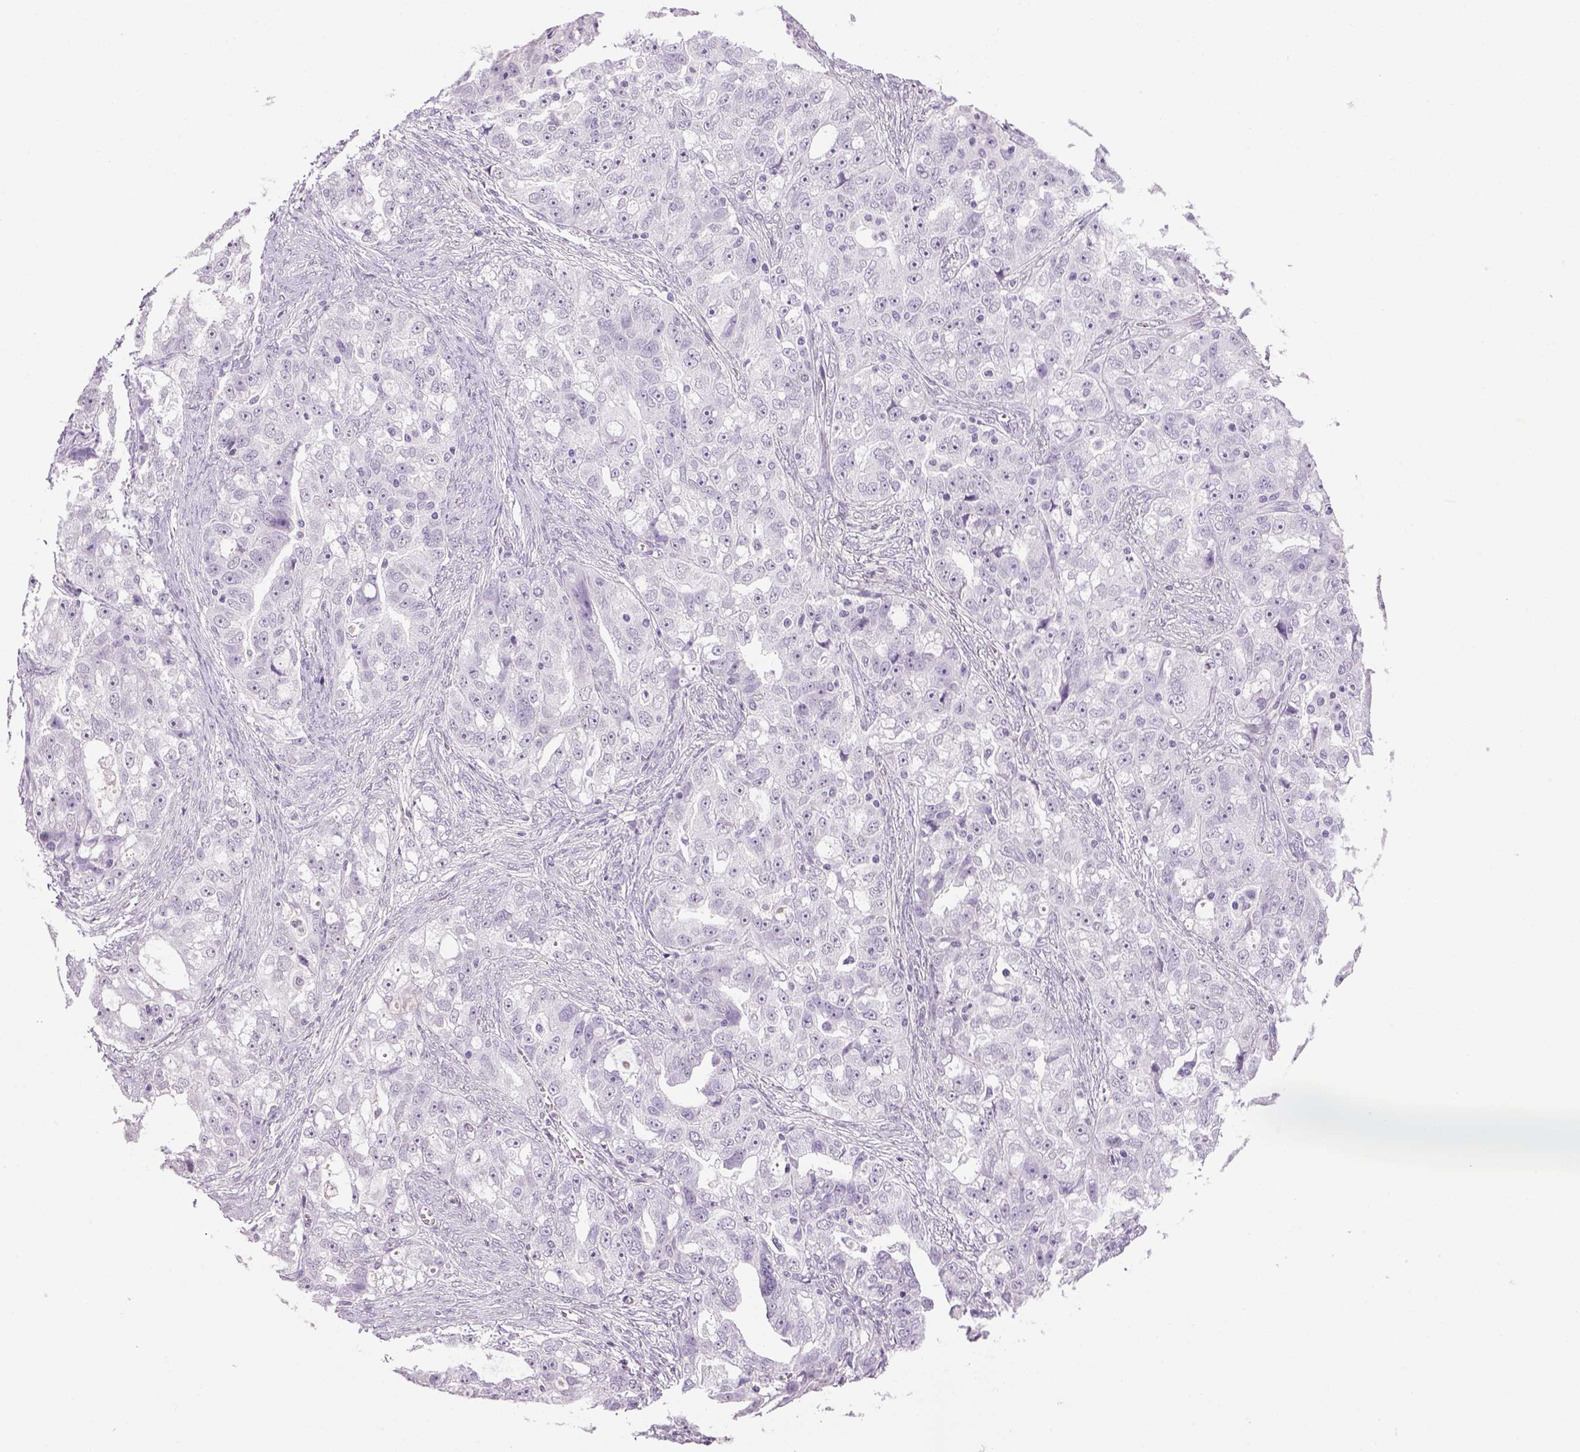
{"staining": {"intensity": "negative", "quantity": "none", "location": "none"}, "tissue": "ovarian cancer", "cell_type": "Tumor cells", "image_type": "cancer", "snomed": [{"axis": "morphology", "description": "Cystadenocarcinoma, serous, NOS"}, {"axis": "topography", "description": "Ovary"}], "caption": "Immunohistochemistry (IHC) of human ovarian cancer (serous cystadenocarcinoma) shows no expression in tumor cells.", "gene": "PRRT1", "patient": {"sex": "female", "age": 51}}